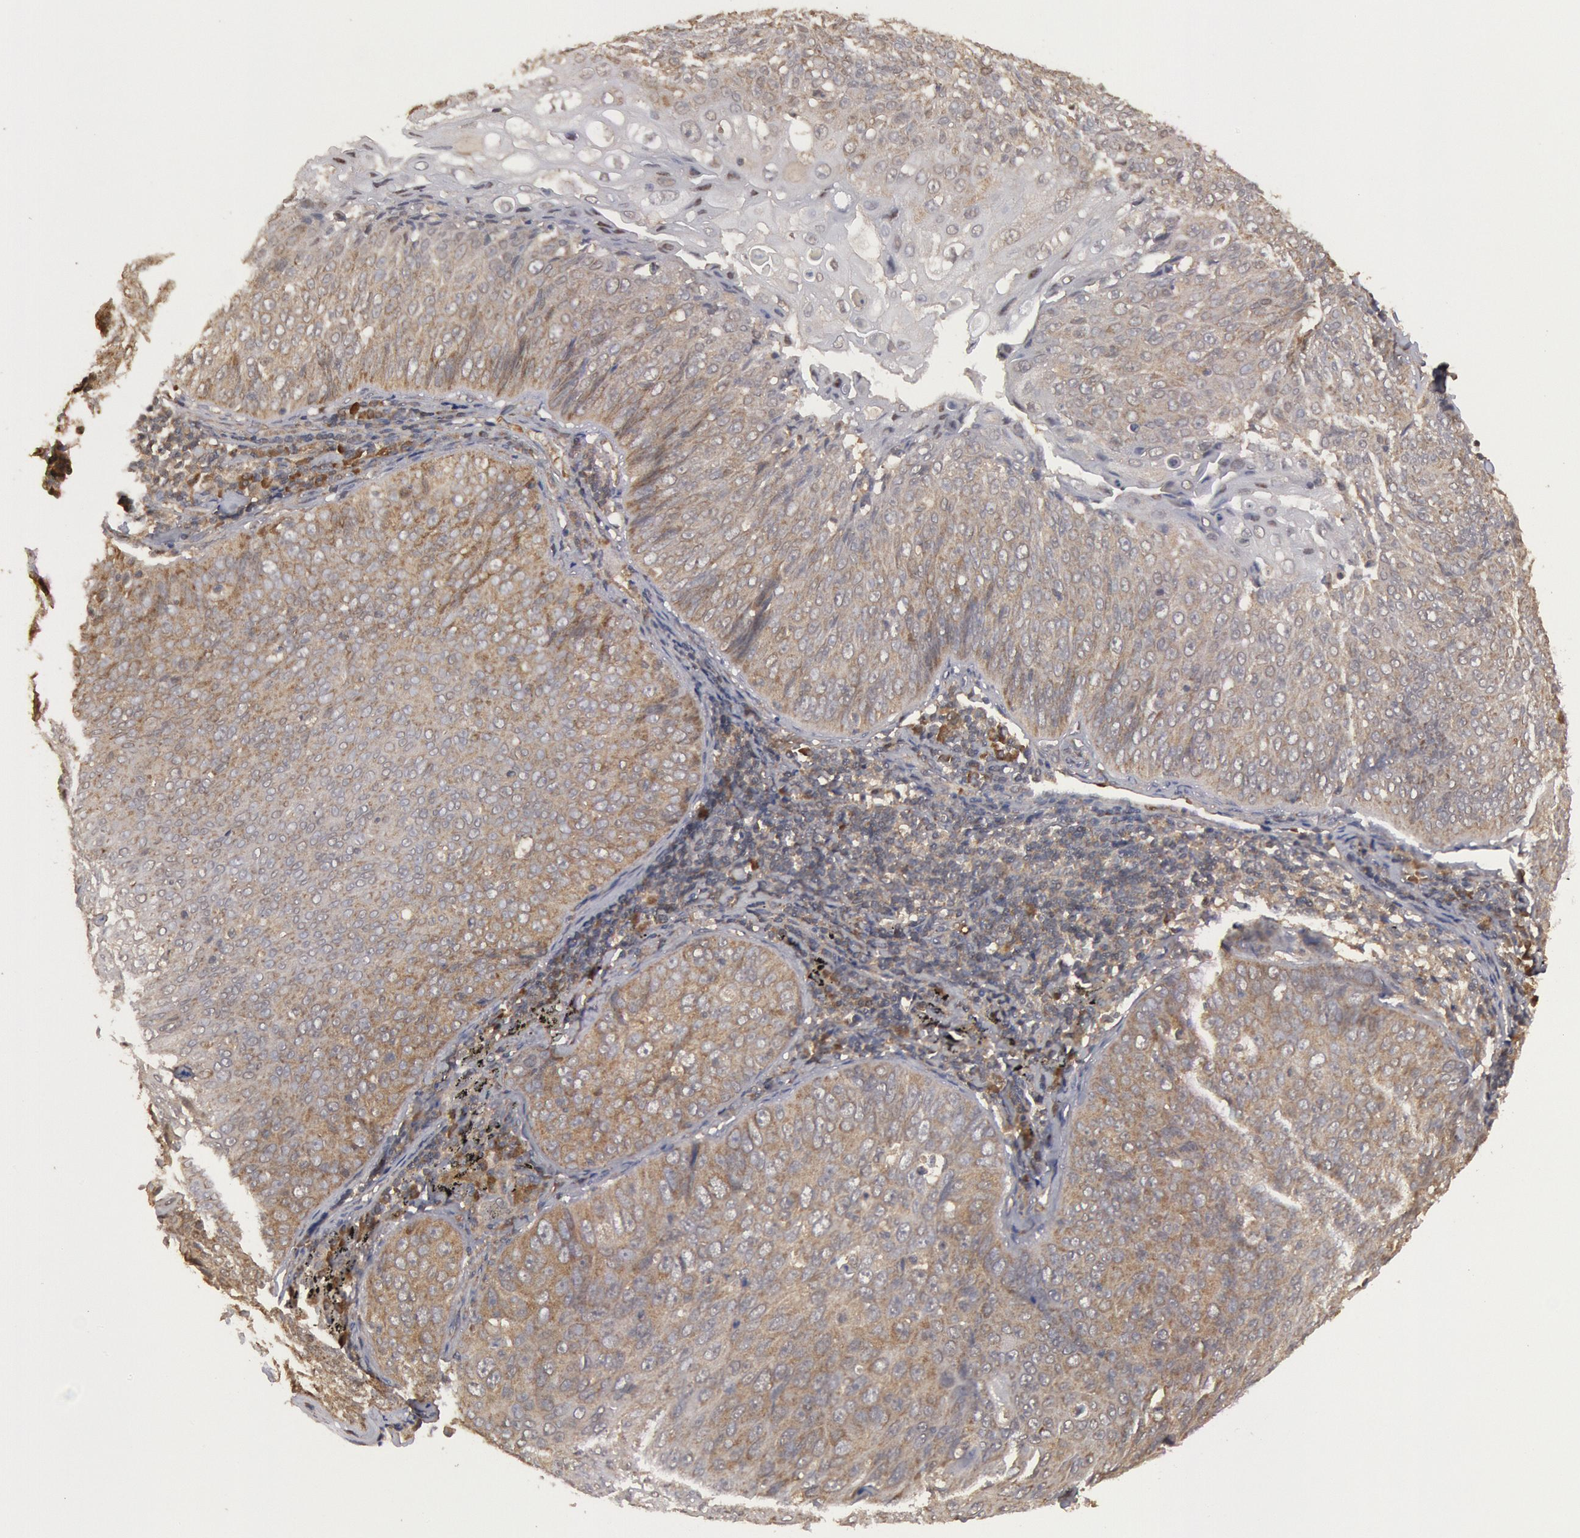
{"staining": {"intensity": "moderate", "quantity": "25%-75%", "location": "cytoplasmic/membranous"}, "tissue": "lung cancer", "cell_type": "Tumor cells", "image_type": "cancer", "snomed": [{"axis": "morphology", "description": "Adenocarcinoma, NOS"}, {"axis": "topography", "description": "Lung"}], "caption": "About 25%-75% of tumor cells in human adenocarcinoma (lung) exhibit moderate cytoplasmic/membranous protein expression as visualized by brown immunohistochemical staining.", "gene": "USP14", "patient": {"sex": "male", "age": 60}}